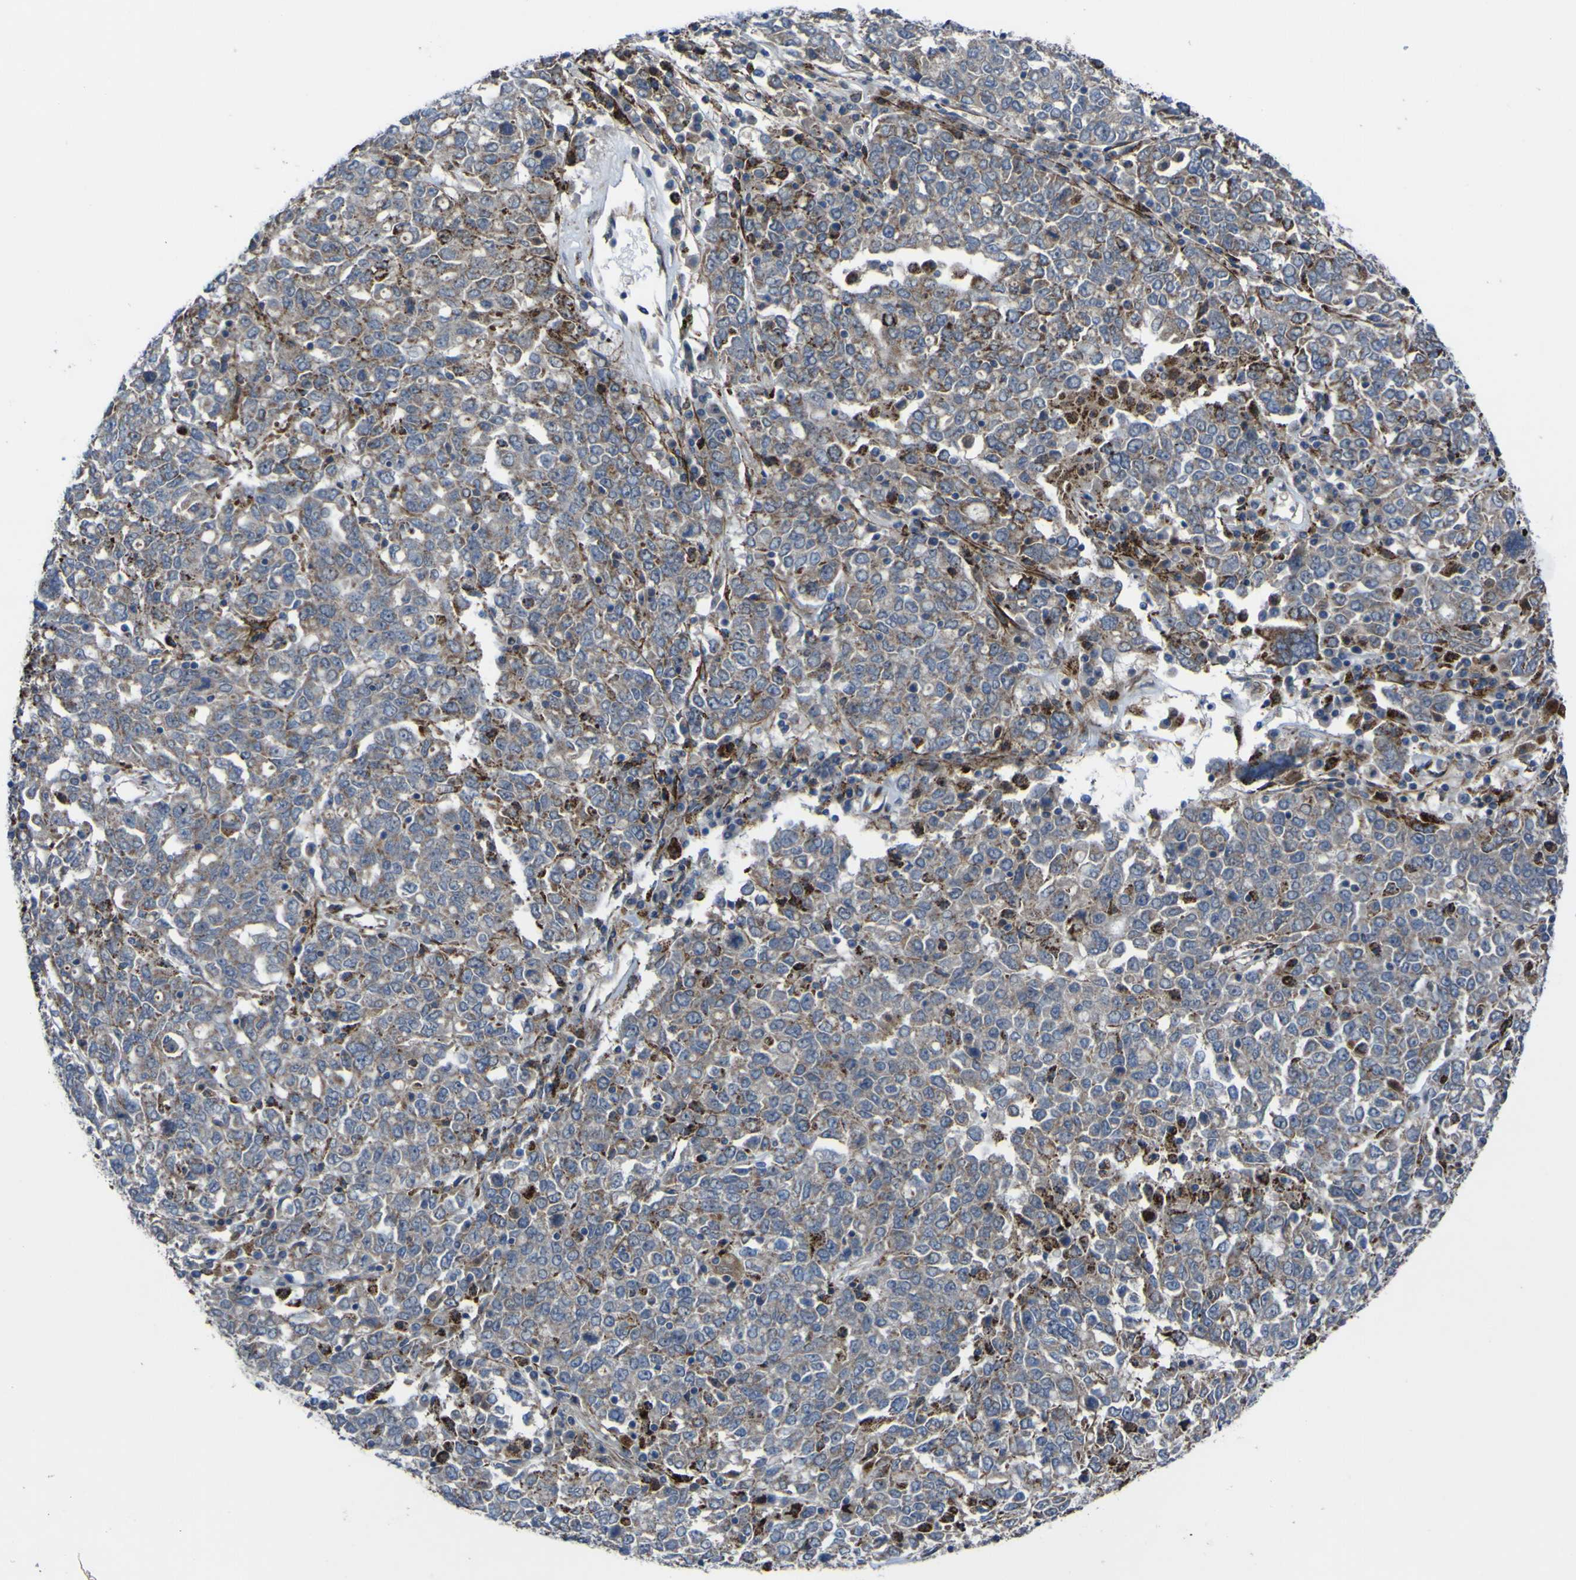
{"staining": {"intensity": "negative", "quantity": "none", "location": "none"}, "tissue": "ovarian cancer", "cell_type": "Tumor cells", "image_type": "cancer", "snomed": [{"axis": "morphology", "description": "Carcinoma, endometroid"}, {"axis": "topography", "description": "Ovary"}], "caption": "Tumor cells are negative for protein expression in human ovarian endometroid carcinoma.", "gene": "GPLD1", "patient": {"sex": "female", "age": 62}}